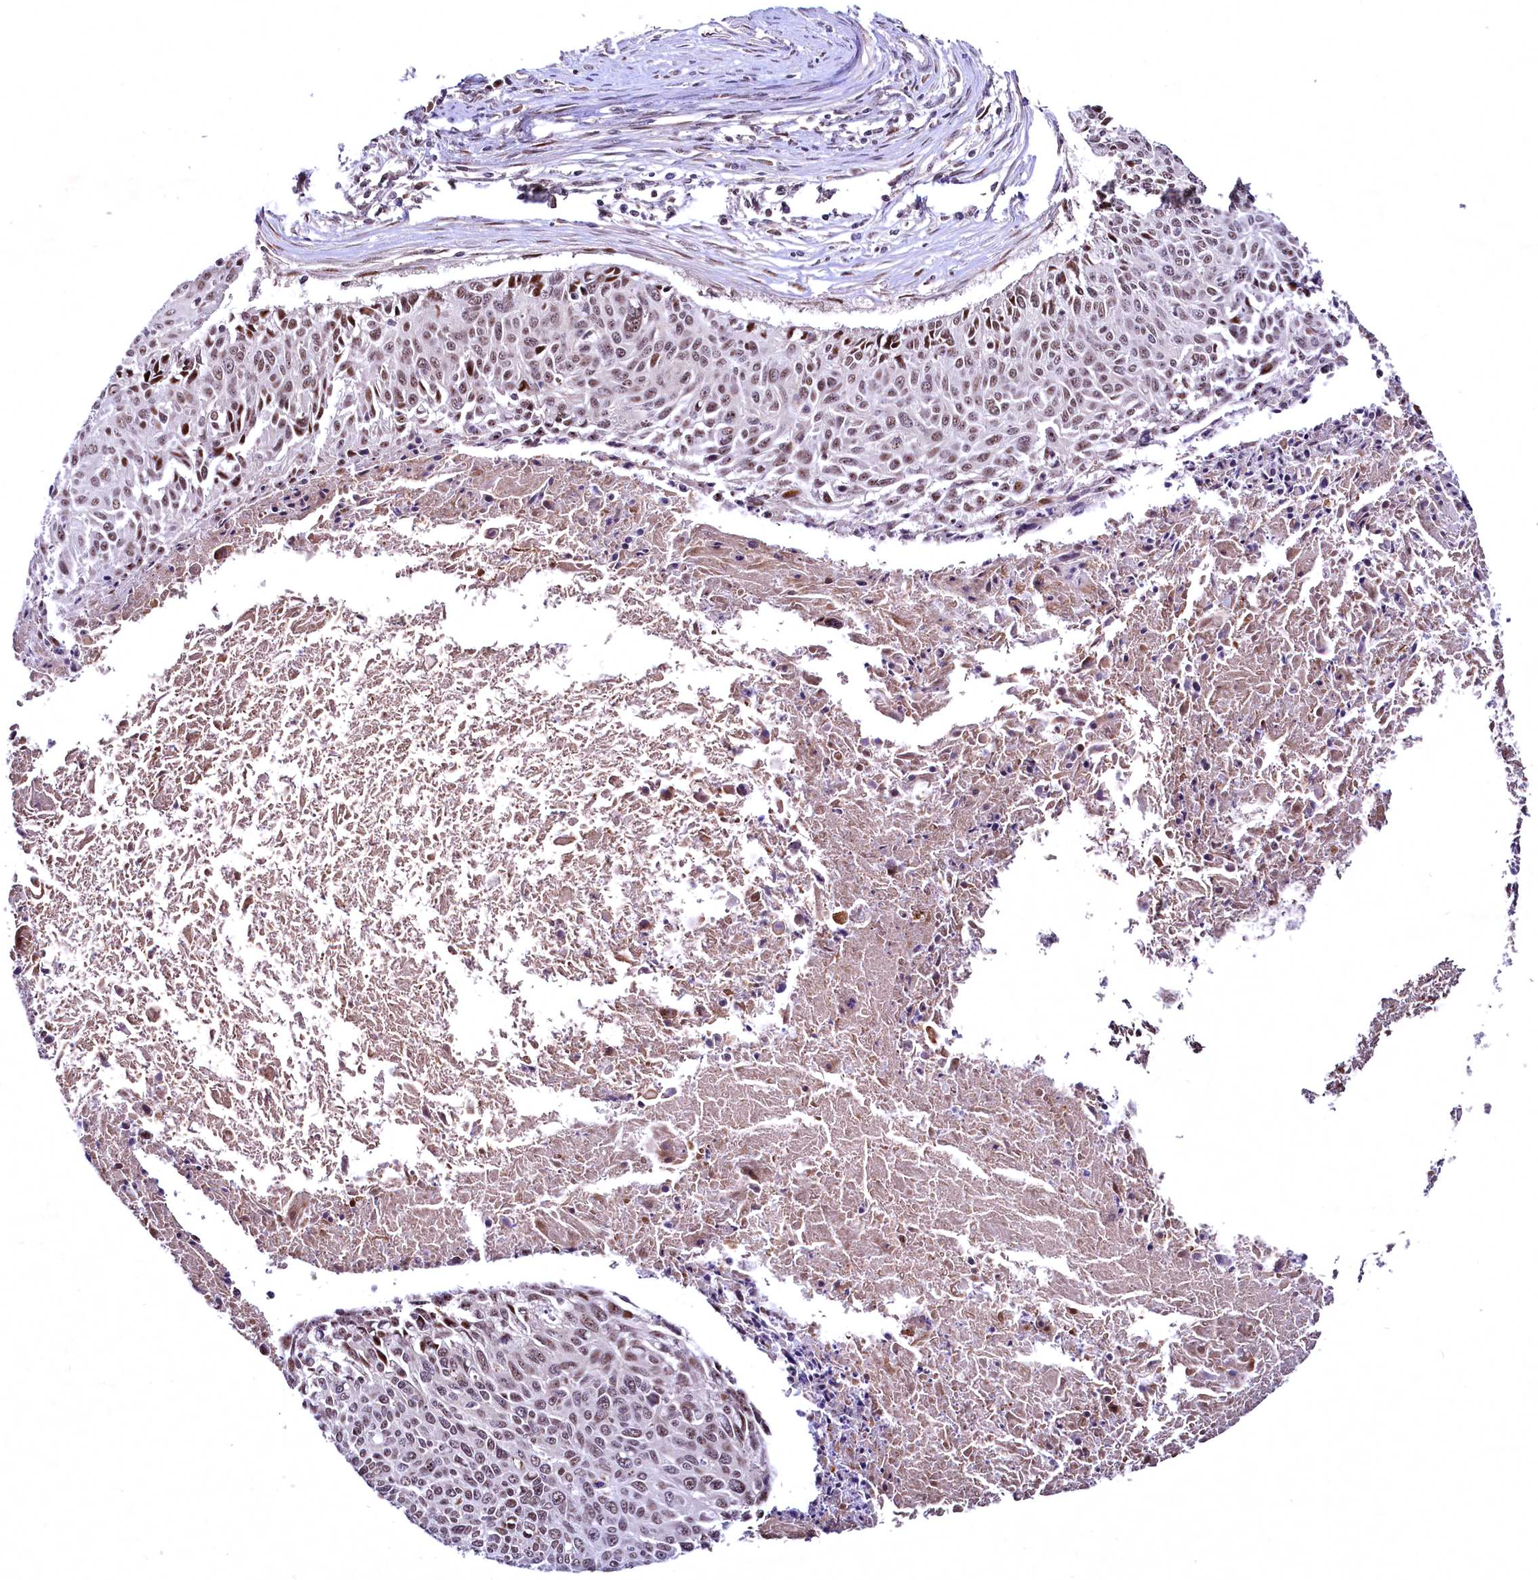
{"staining": {"intensity": "moderate", "quantity": ">75%", "location": "nuclear"}, "tissue": "cervical cancer", "cell_type": "Tumor cells", "image_type": "cancer", "snomed": [{"axis": "morphology", "description": "Squamous cell carcinoma, NOS"}, {"axis": "topography", "description": "Cervix"}], "caption": "Cervical cancer stained with DAB IHC demonstrates medium levels of moderate nuclear expression in approximately >75% of tumor cells.", "gene": "N4BP2L1", "patient": {"sex": "female", "age": 55}}